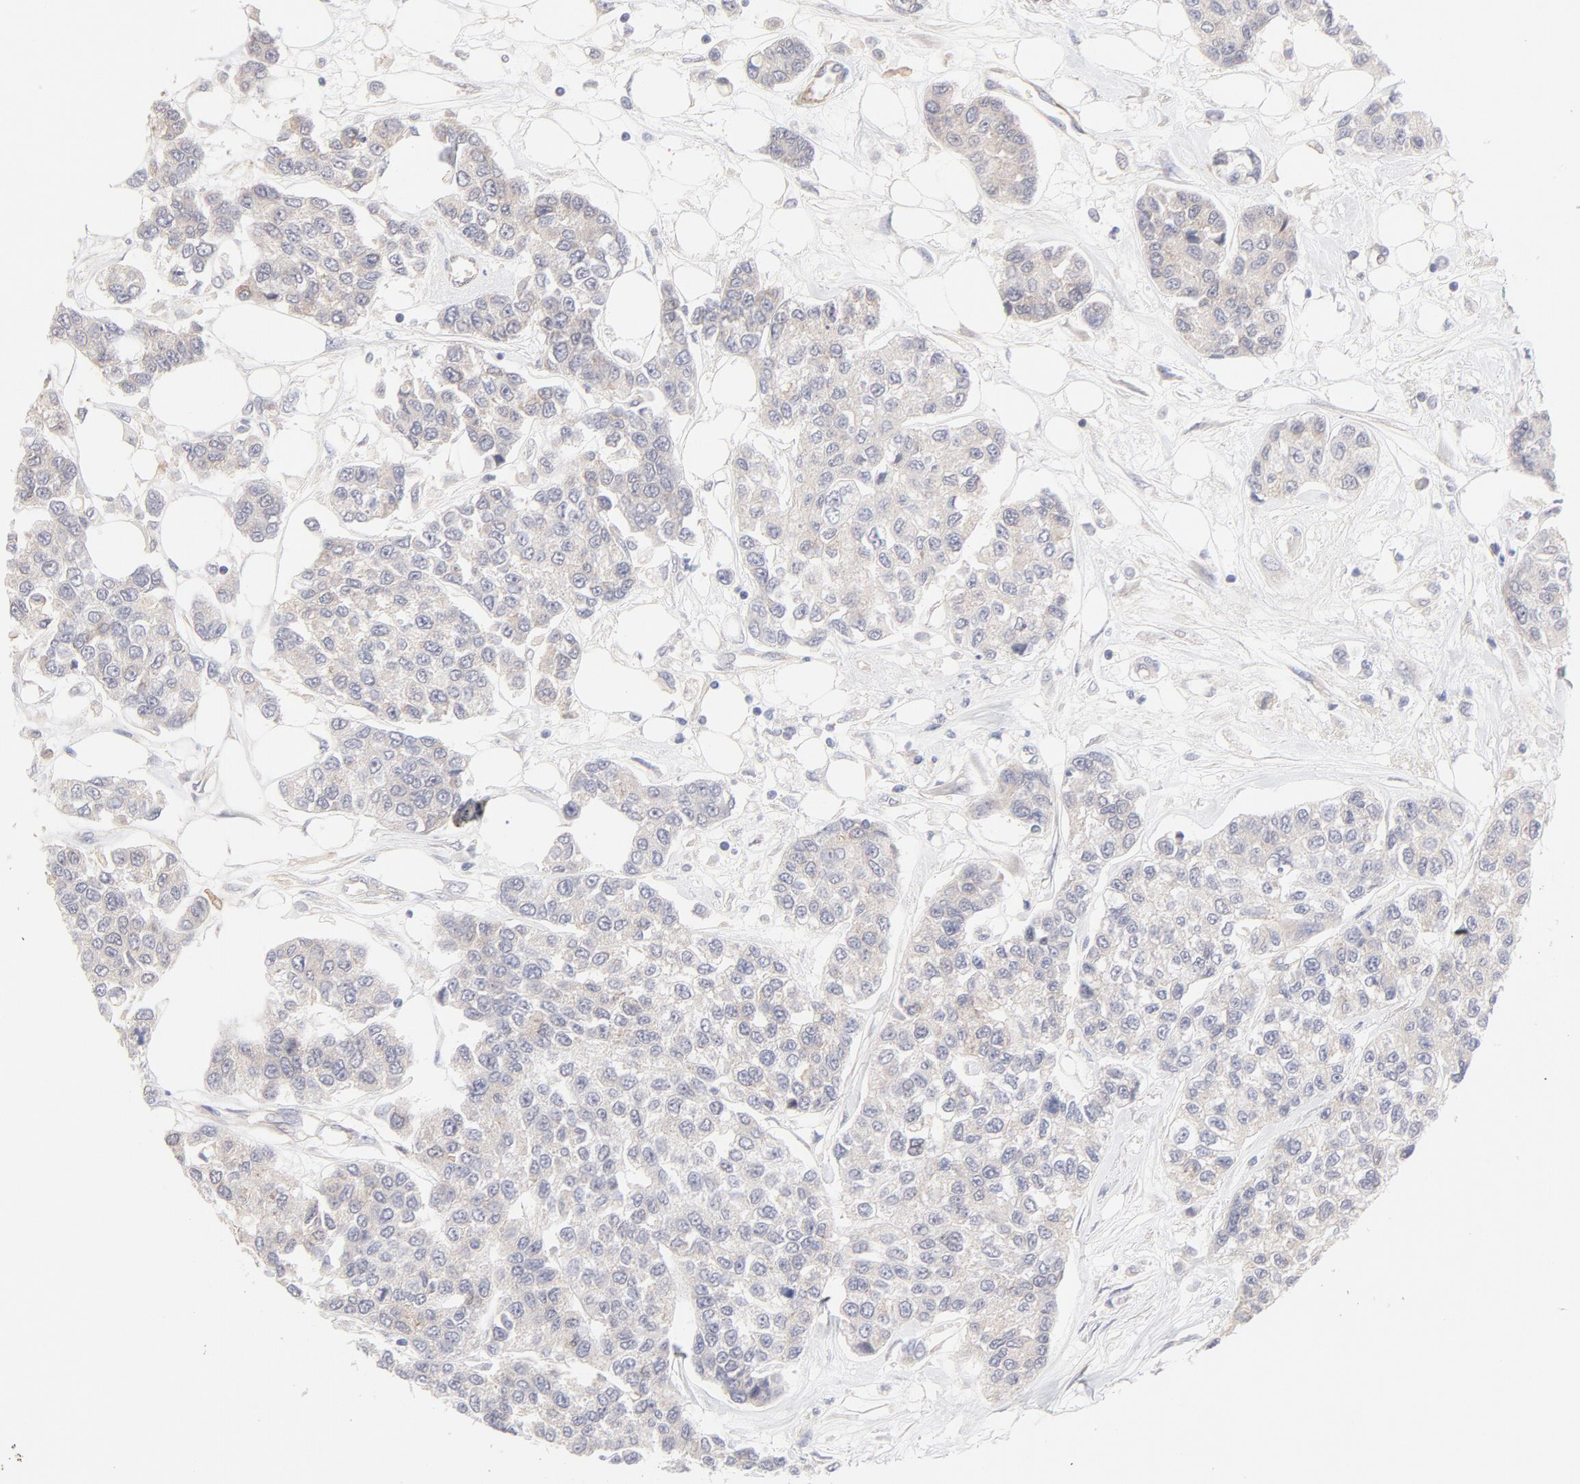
{"staining": {"intensity": "negative", "quantity": "none", "location": "none"}, "tissue": "breast cancer", "cell_type": "Tumor cells", "image_type": "cancer", "snomed": [{"axis": "morphology", "description": "Duct carcinoma"}, {"axis": "topography", "description": "Breast"}], "caption": "Breast cancer was stained to show a protein in brown. There is no significant positivity in tumor cells.", "gene": "ELF3", "patient": {"sex": "female", "age": 51}}